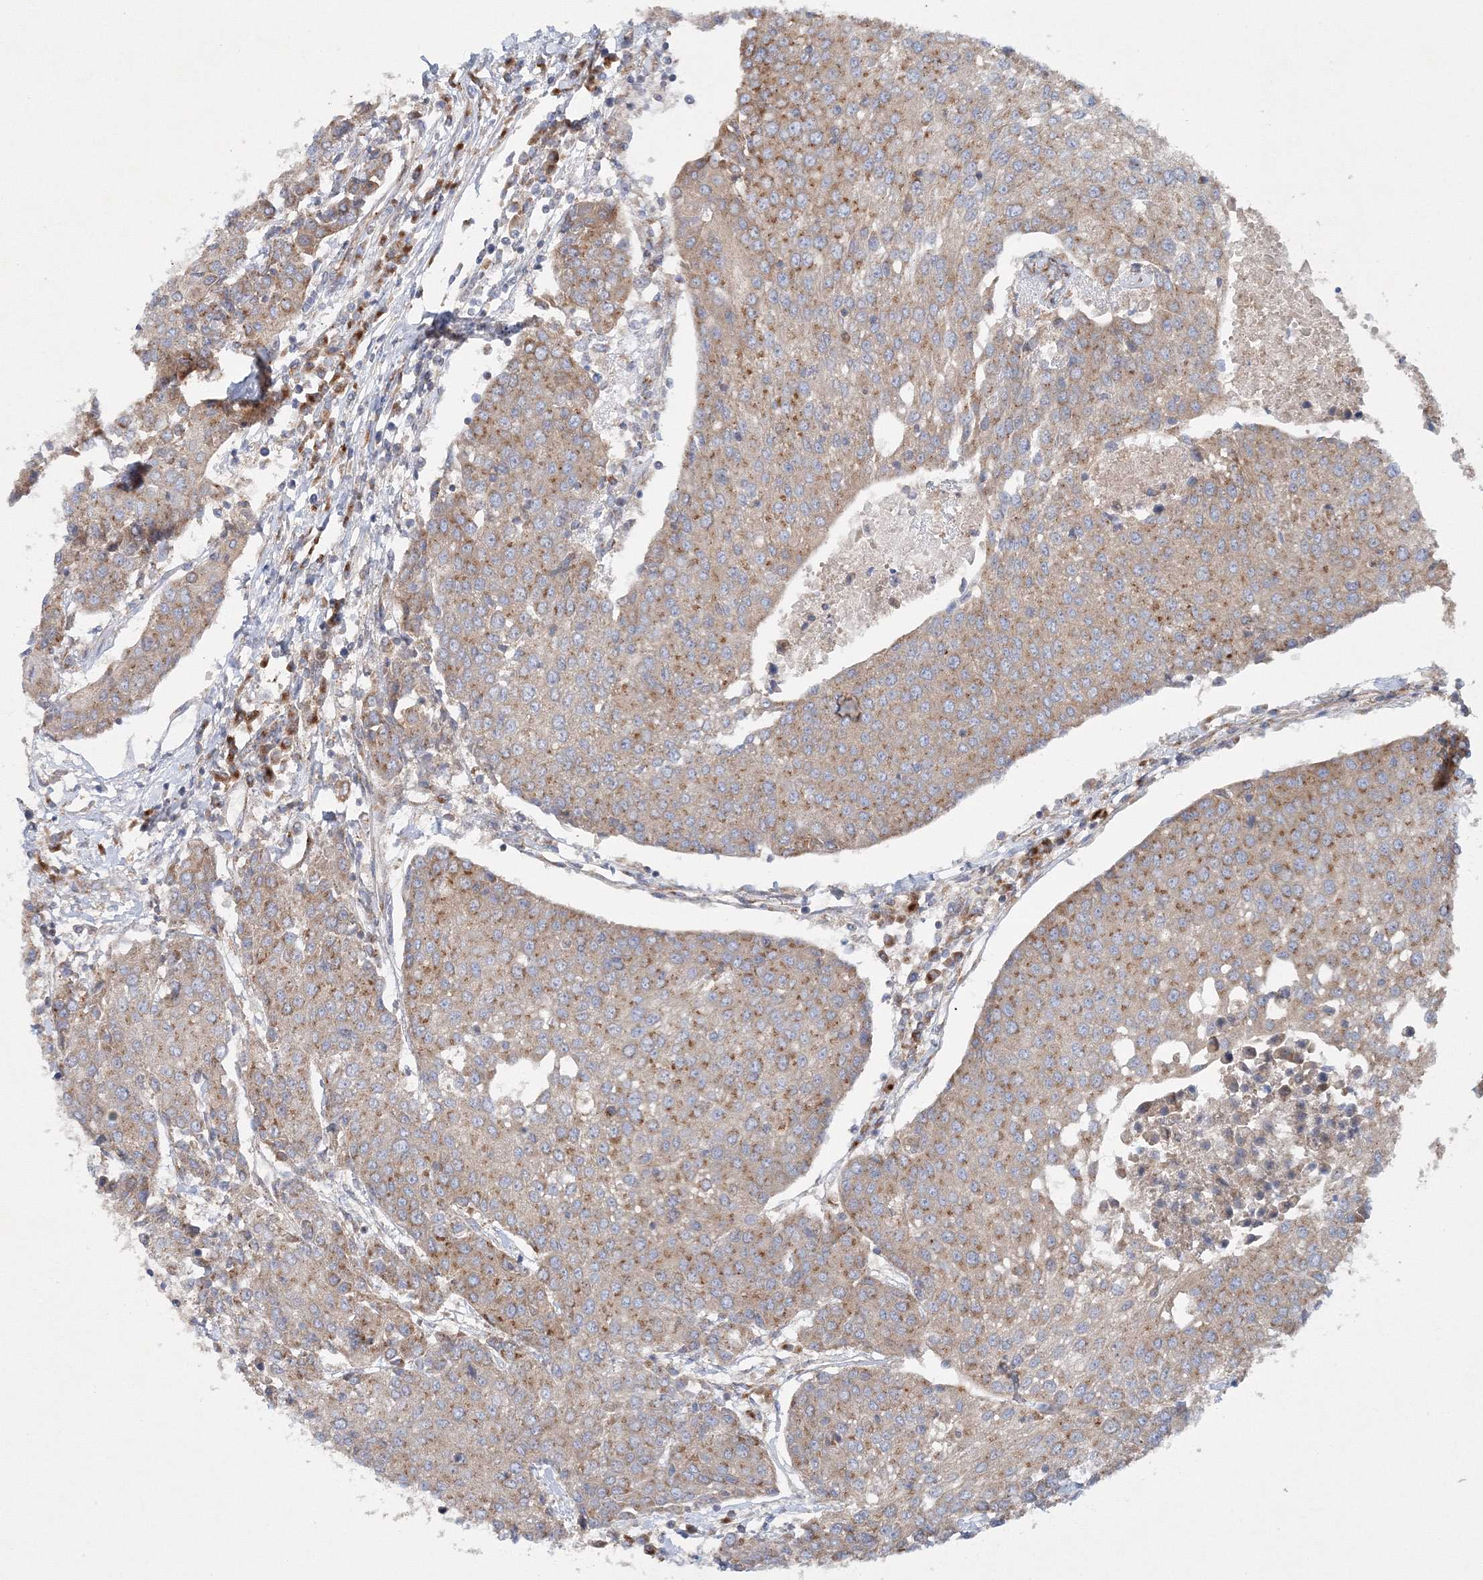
{"staining": {"intensity": "moderate", "quantity": ">75%", "location": "cytoplasmic/membranous"}, "tissue": "urothelial cancer", "cell_type": "Tumor cells", "image_type": "cancer", "snomed": [{"axis": "morphology", "description": "Urothelial carcinoma, High grade"}, {"axis": "topography", "description": "Urinary bladder"}], "caption": "Protein staining demonstrates moderate cytoplasmic/membranous positivity in approximately >75% of tumor cells in high-grade urothelial carcinoma.", "gene": "SEC23IP", "patient": {"sex": "female", "age": 85}}